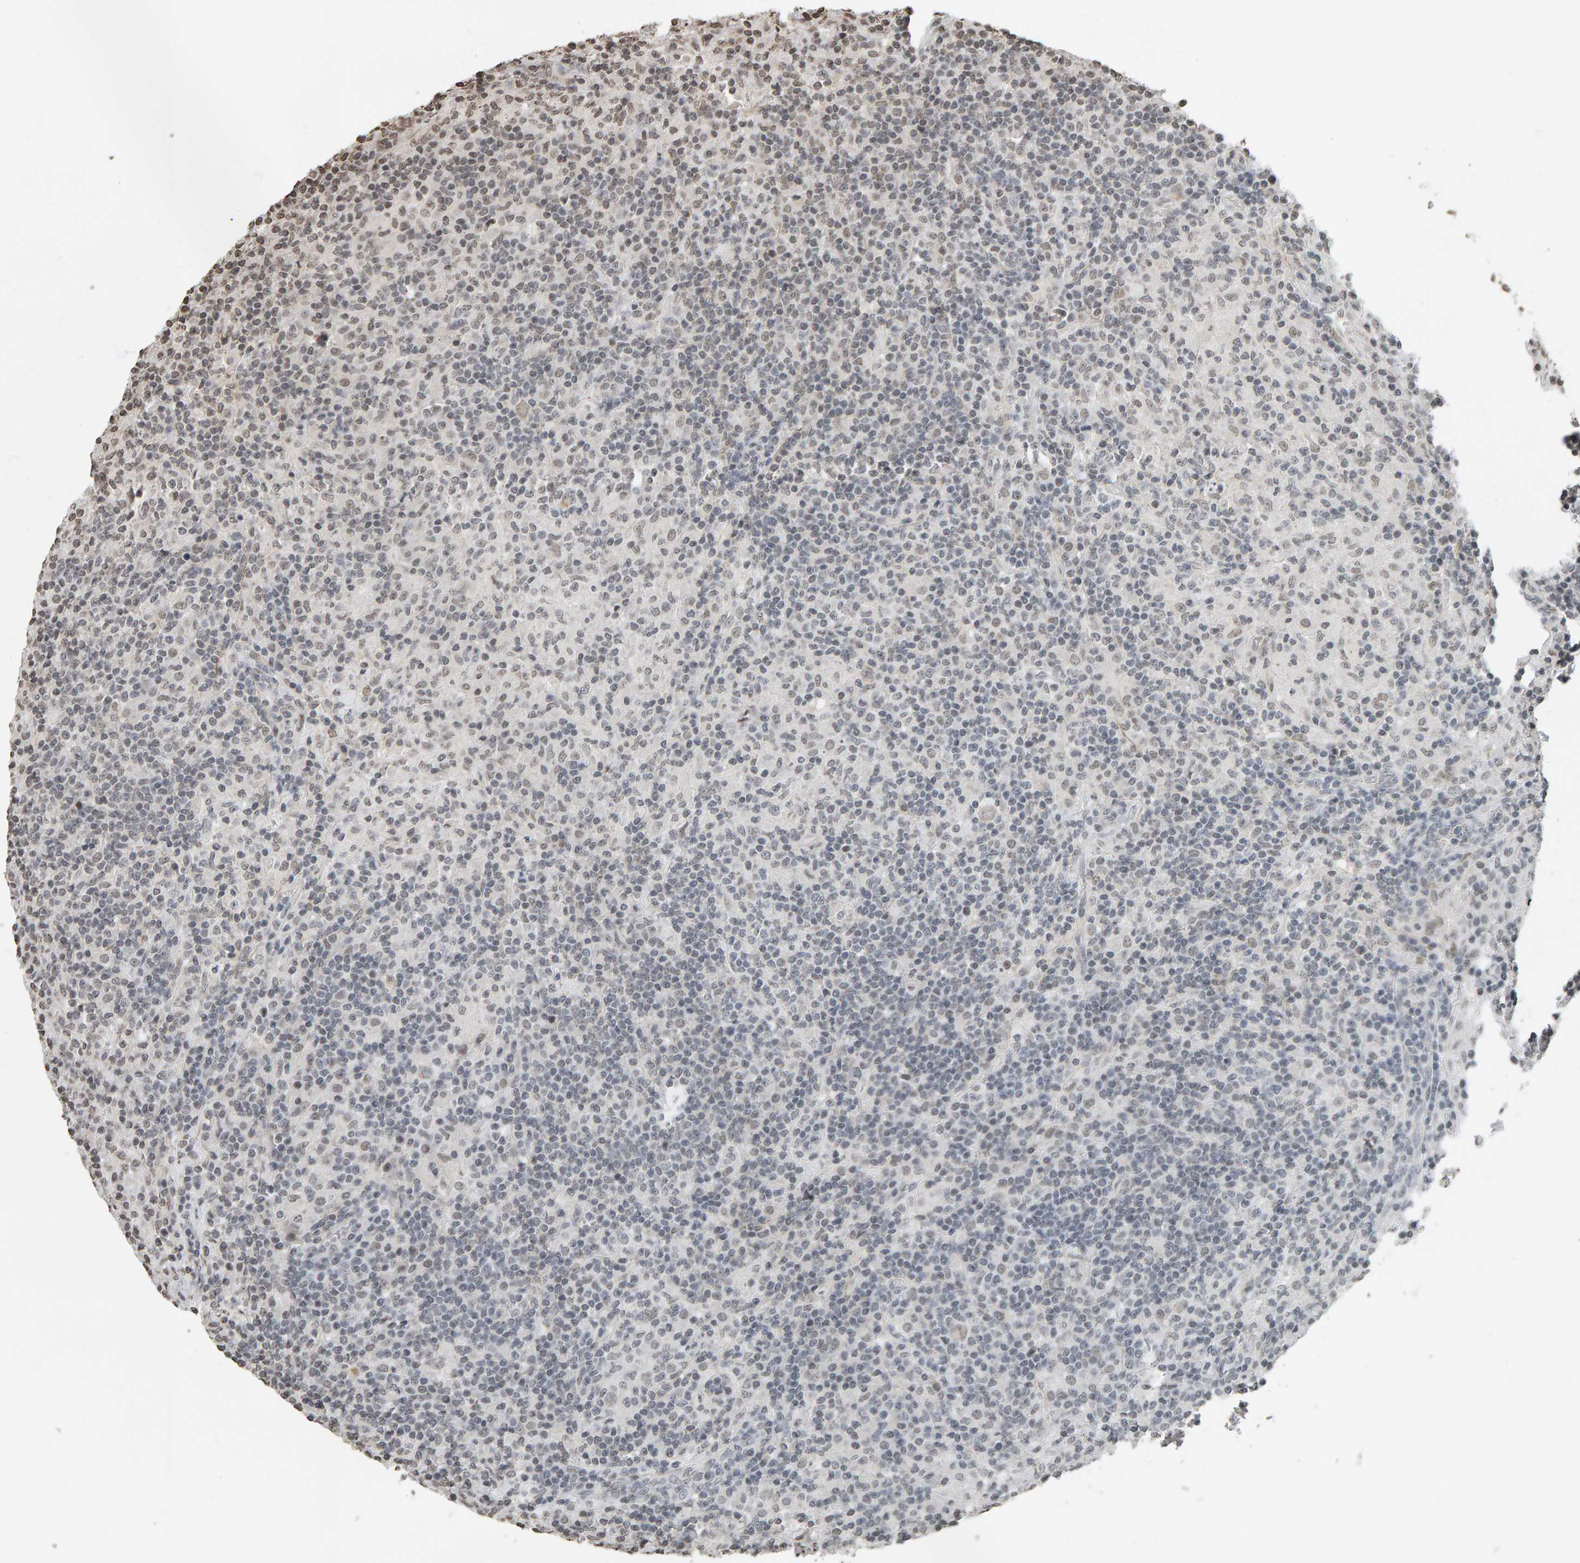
{"staining": {"intensity": "weak", "quantity": "<25%", "location": "nuclear"}, "tissue": "lymphoma", "cell_type": "Tumor cells", "image_type": "cancer", "snomed": [{"axis": "morphology", "description": "Hodgkin's disease, NOS"}, {"axis": "topography", "description": "Lymph node"}], "caption": "This is a micrograph of immunohistochemistry staining of lymphoma, which shows no positivity in tumor cells.", "gene": "AFF4", "patient": {"sex": "male", "age": 70}}